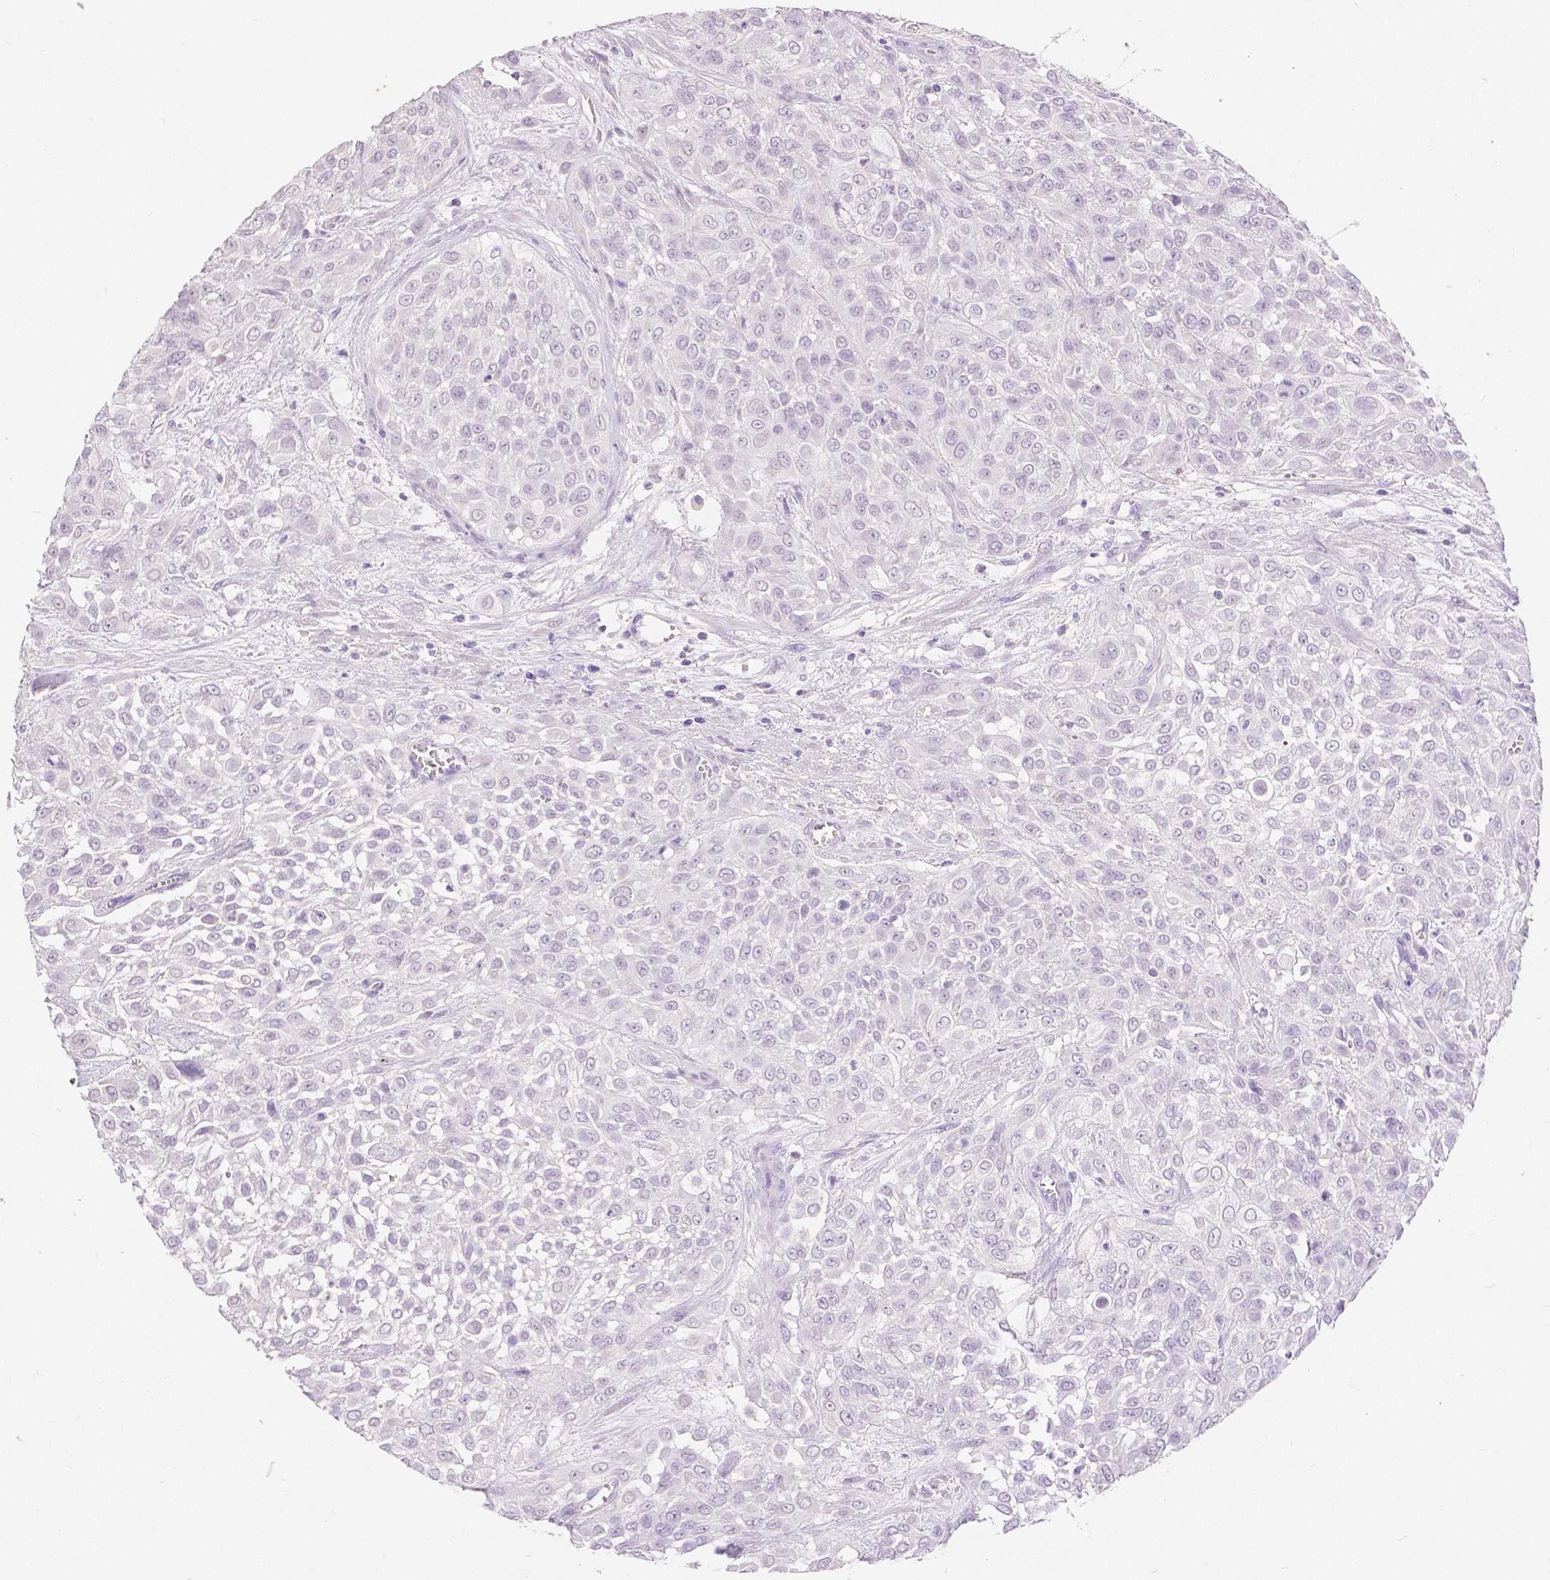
{"staining": {"intensity": "negative", "quantity": "none", "location": "none"}, "tissue": "urothelial cancer", "cell_type": "Tumor cells", "image_type": "cancer", "snomed": [{"axis": "morphology", "description": "Urothelial carcinoma, High grade"}, {"axis": "topography", "description": "Urinary bladder"}], "caption": "This is a photomicrograph of immunohistochemistry (IHC) staining of urothelial carcinoma (high-grade), which shows no positivity in tumor cells.", "gene": "HNF1B", "patient": {"sex": "male", "age": 57}}